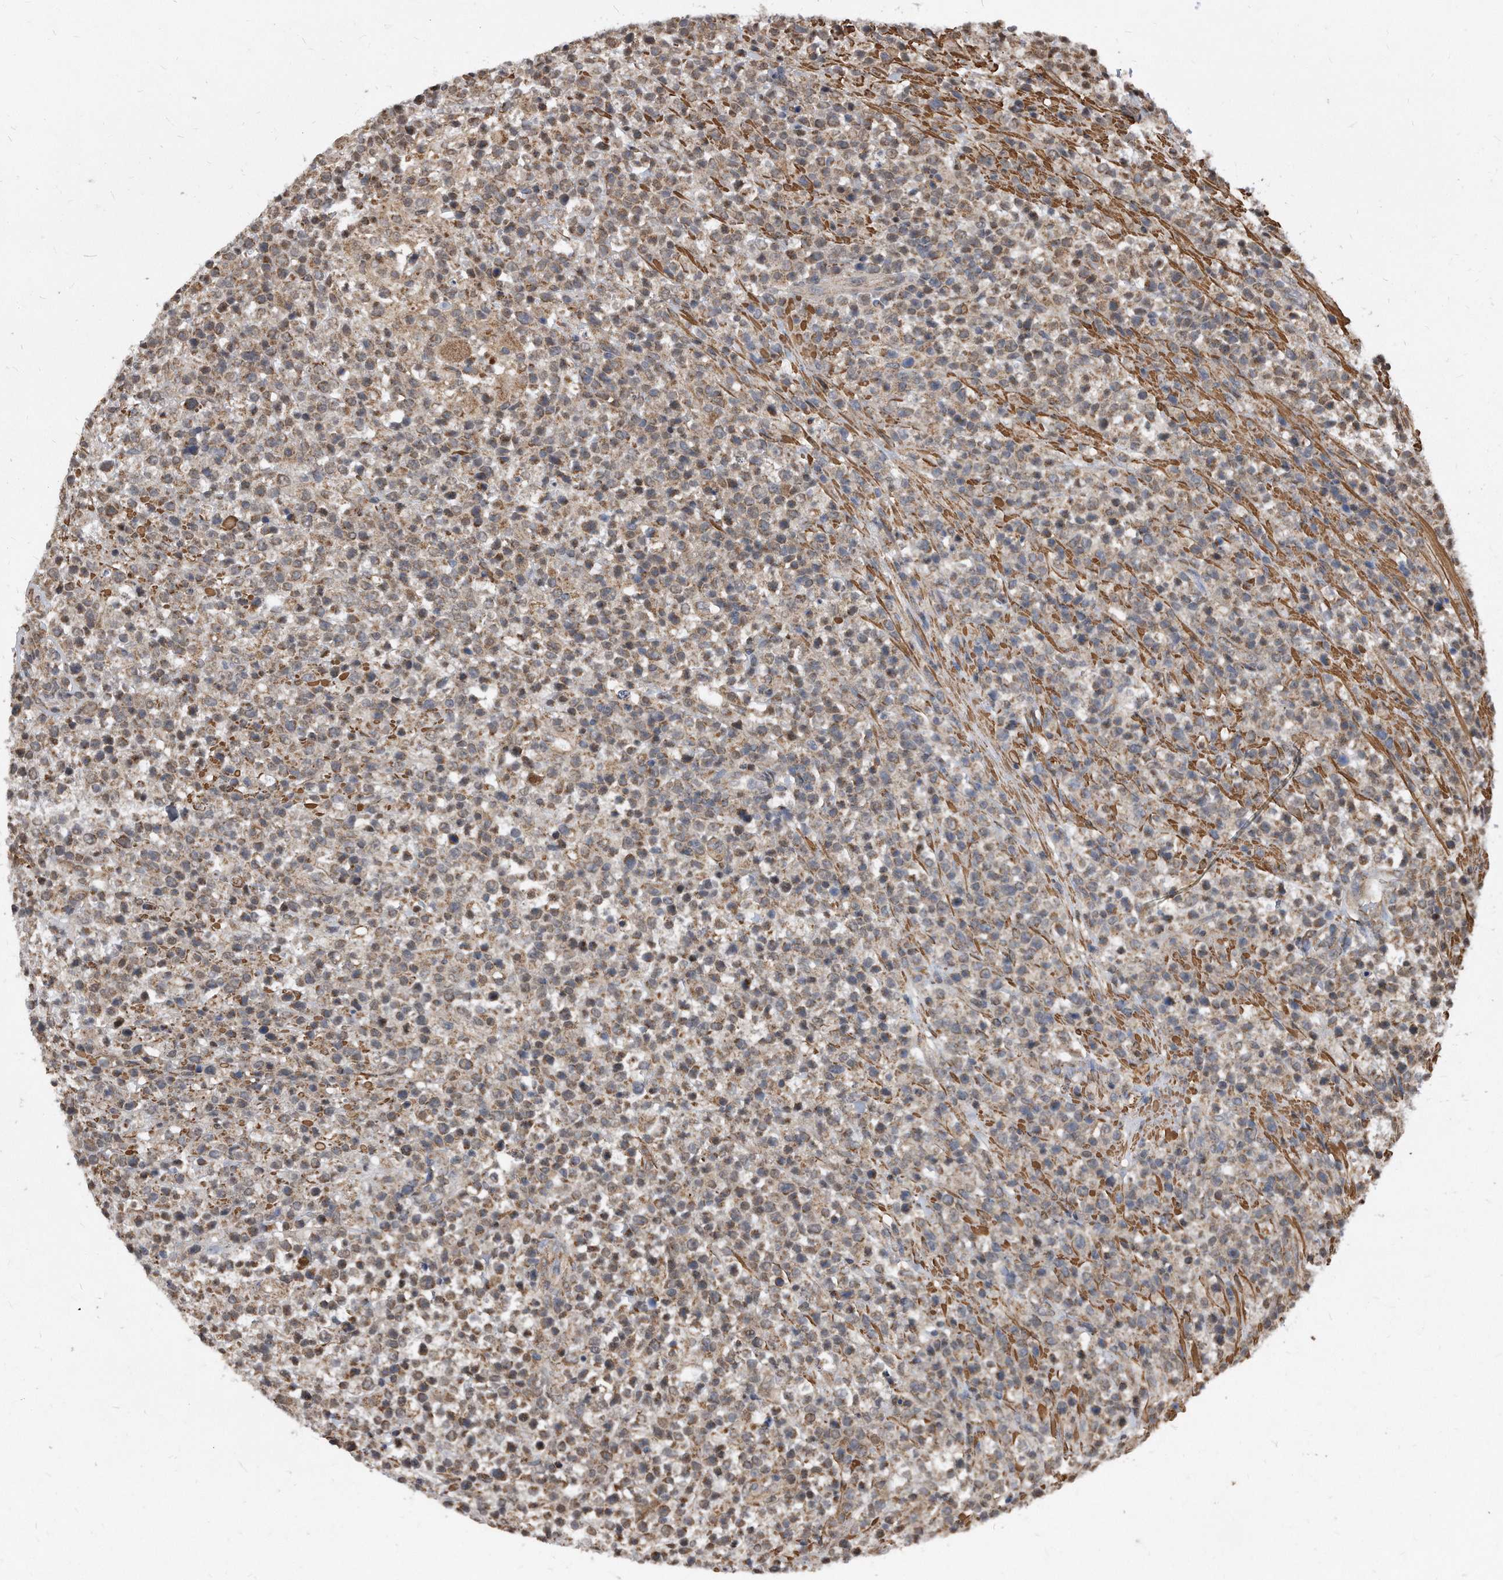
{"staining": {"intensity": "weak", "quantity": "25%-75%", "location": "cytoplasmic/membranous"}, "tissue": "lymphoma", "cell_type": "Tumor cells", "image_type": "cancer", "snomed": [{"axis": "morphology", "description": "Malignant lymphoma, non-Hodgkin's type, High grade"}, {"axis": "topography", "description": "Colon"}], "caption": "A high-resolution histopathology image shows IHC staining of high-grade malignant lymphoma, non-Hodgkin's type, which demonstrates weak cytoplasmic/membranous expression in approximately 25%-75% of tumor cells. Nuclei are stained in blue.", "gene": "DUSP22", "patient": {"sex": "female", "age": 53}}